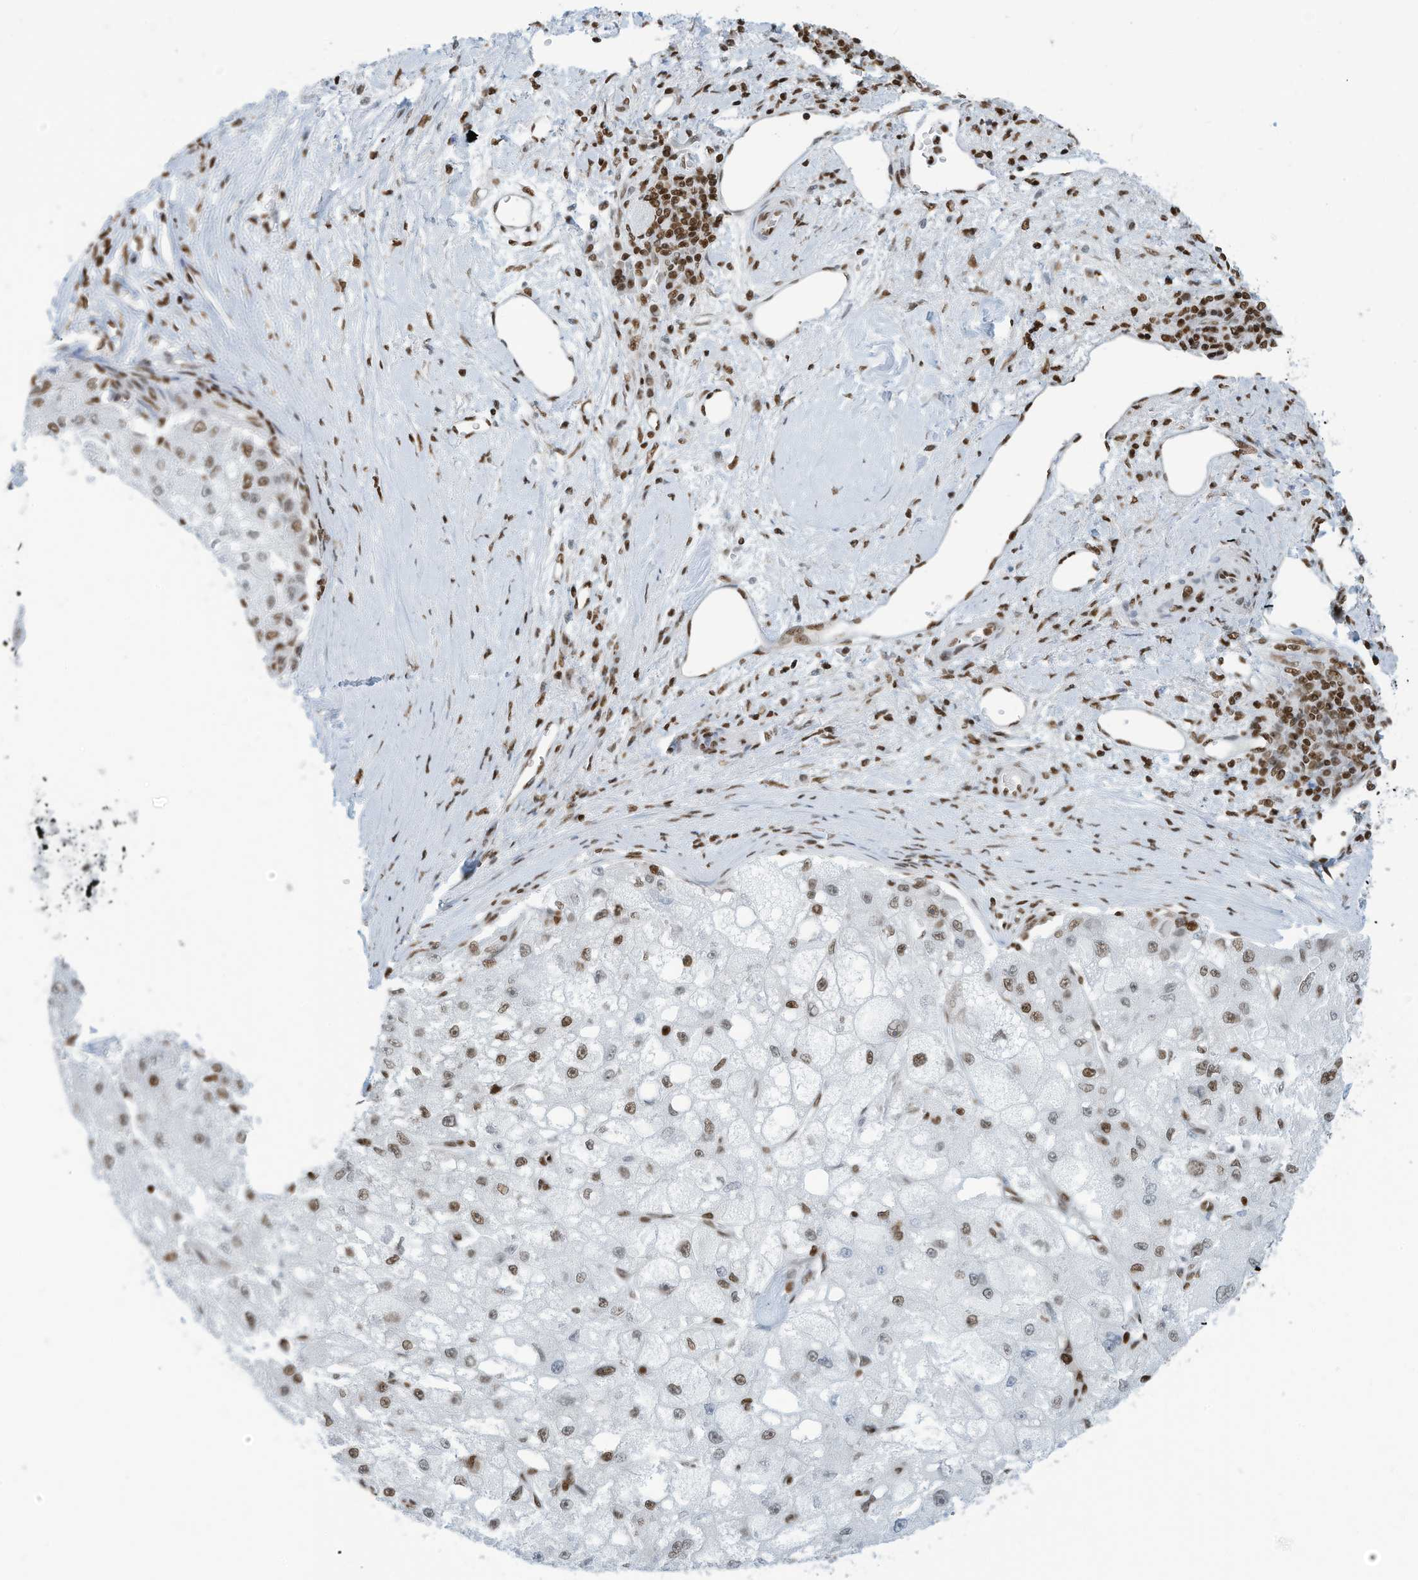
{"staining": {"intensity": "moderate", "quantity": "25%-75%", "location": "nuclear"}, "tissue": "liver cancer", "cell_type": "Tumor cells", "image_type": "cancer", "snomed": [{"axis": "morphology", "description": "Carcinoma, Hepatocellular, NOS"}, {"axis": "topography", "description": "Liver"}], "caption": "Protein expression analysis of liver hepatocellular carcinoma reveals moderate nuclear positivity in about 25%-75% of tumor cells.", "gene": "SARNP", "patient": {"sex": "male", "age": 80}}